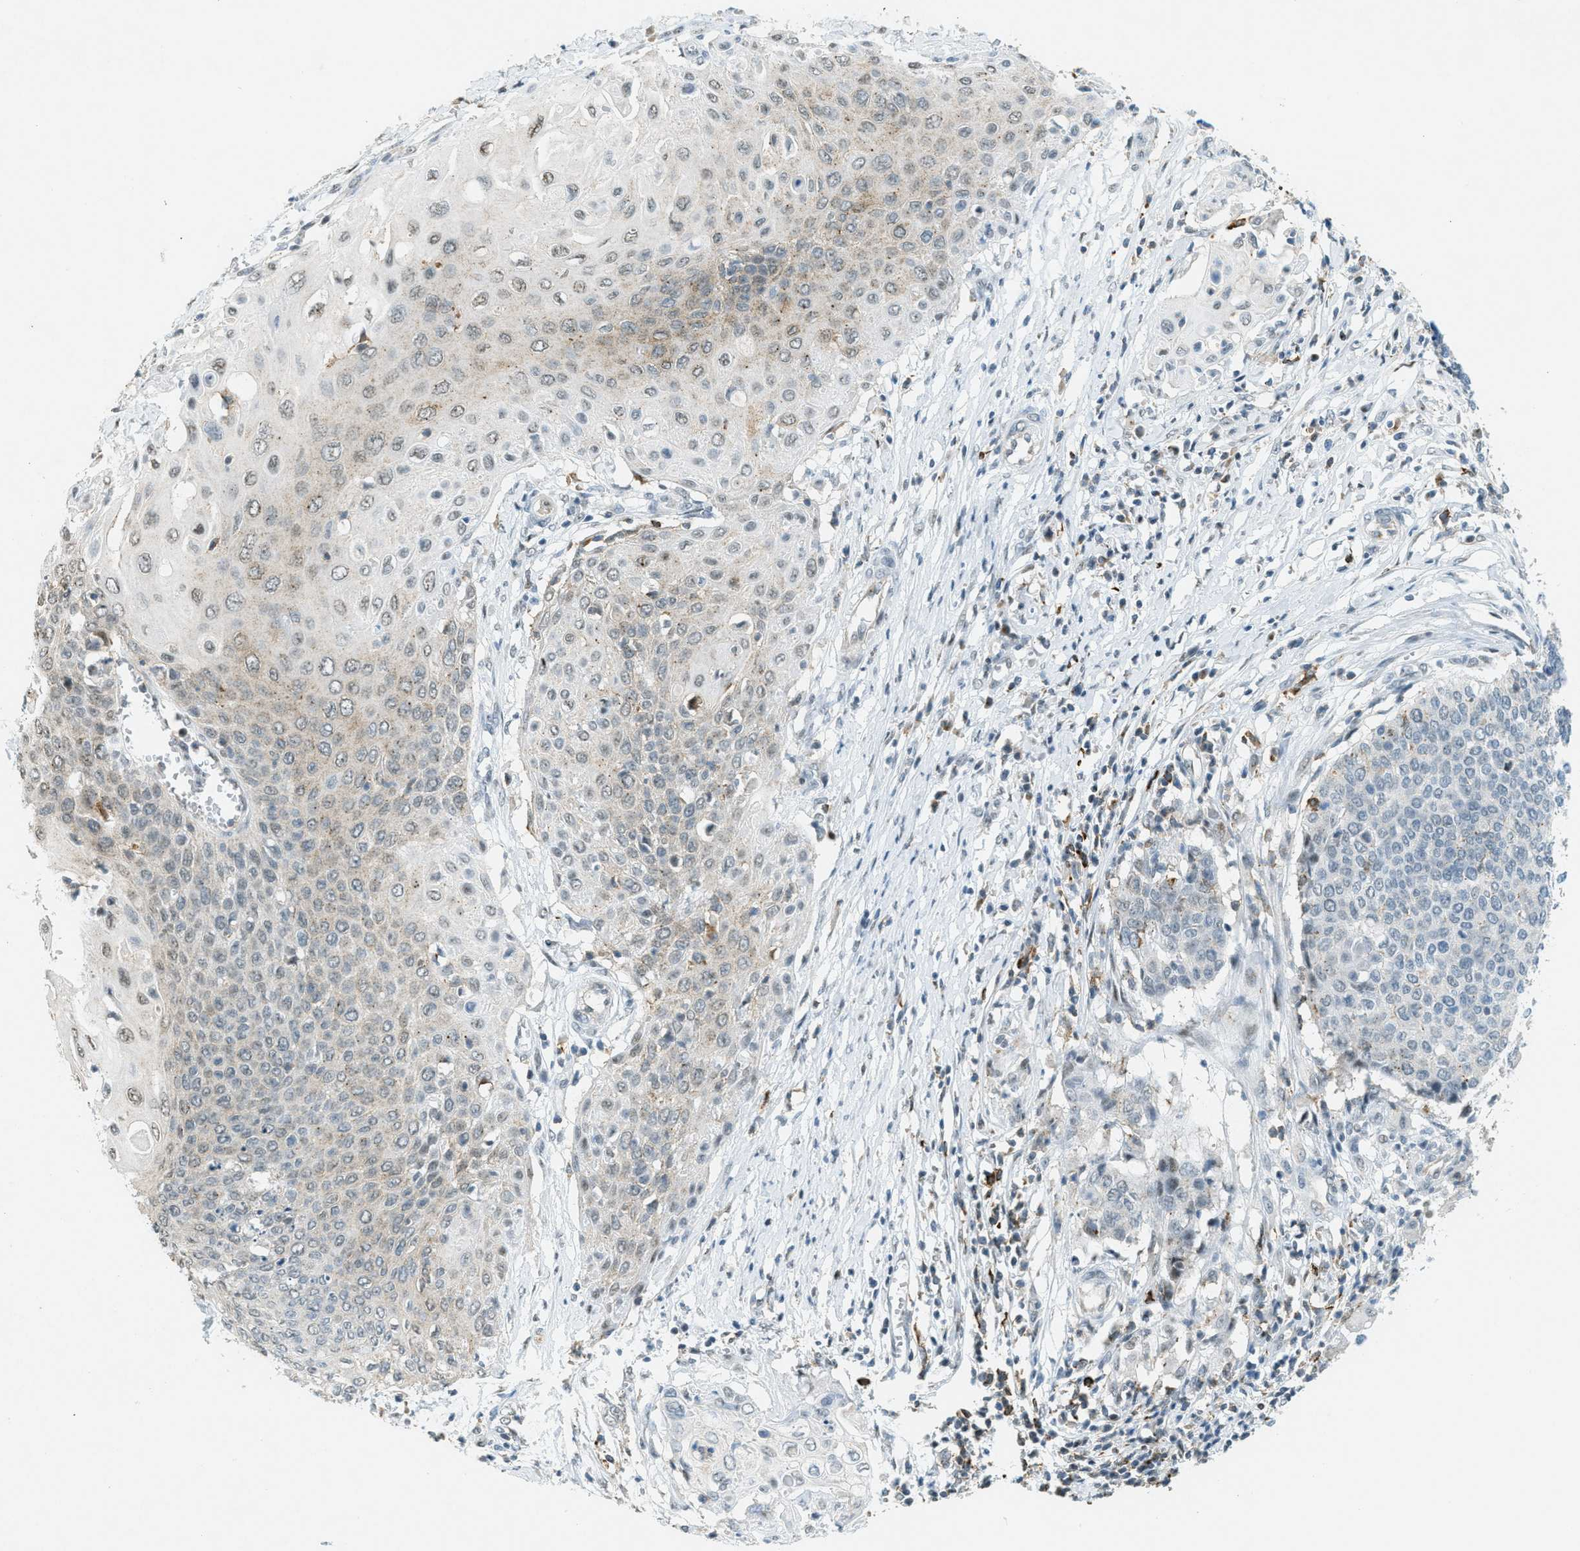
{"staining": {"intensity": "weak", "quantity": "25%-75%", "location": "cytoplasmic/membranous"}, "tissue": "cervical cancer", "cell_type": "Tumor cells", "image_type": "cancer", "snomed": [{"axis": "morphology", "description": "Squamous cell carcinoma, NOS"}, {"axis": "topography", "description": "Cervix"}], "caption": "Approximately 25%-75% of tumor cells in cervical cancer (squamous cell carcinoma) exhibit weak cytoplasmic/membranous protein expression as visualized by brown immunohistochemical staining.", "gene": "FYN", "patient": {"sex": "female", "age": 39}}